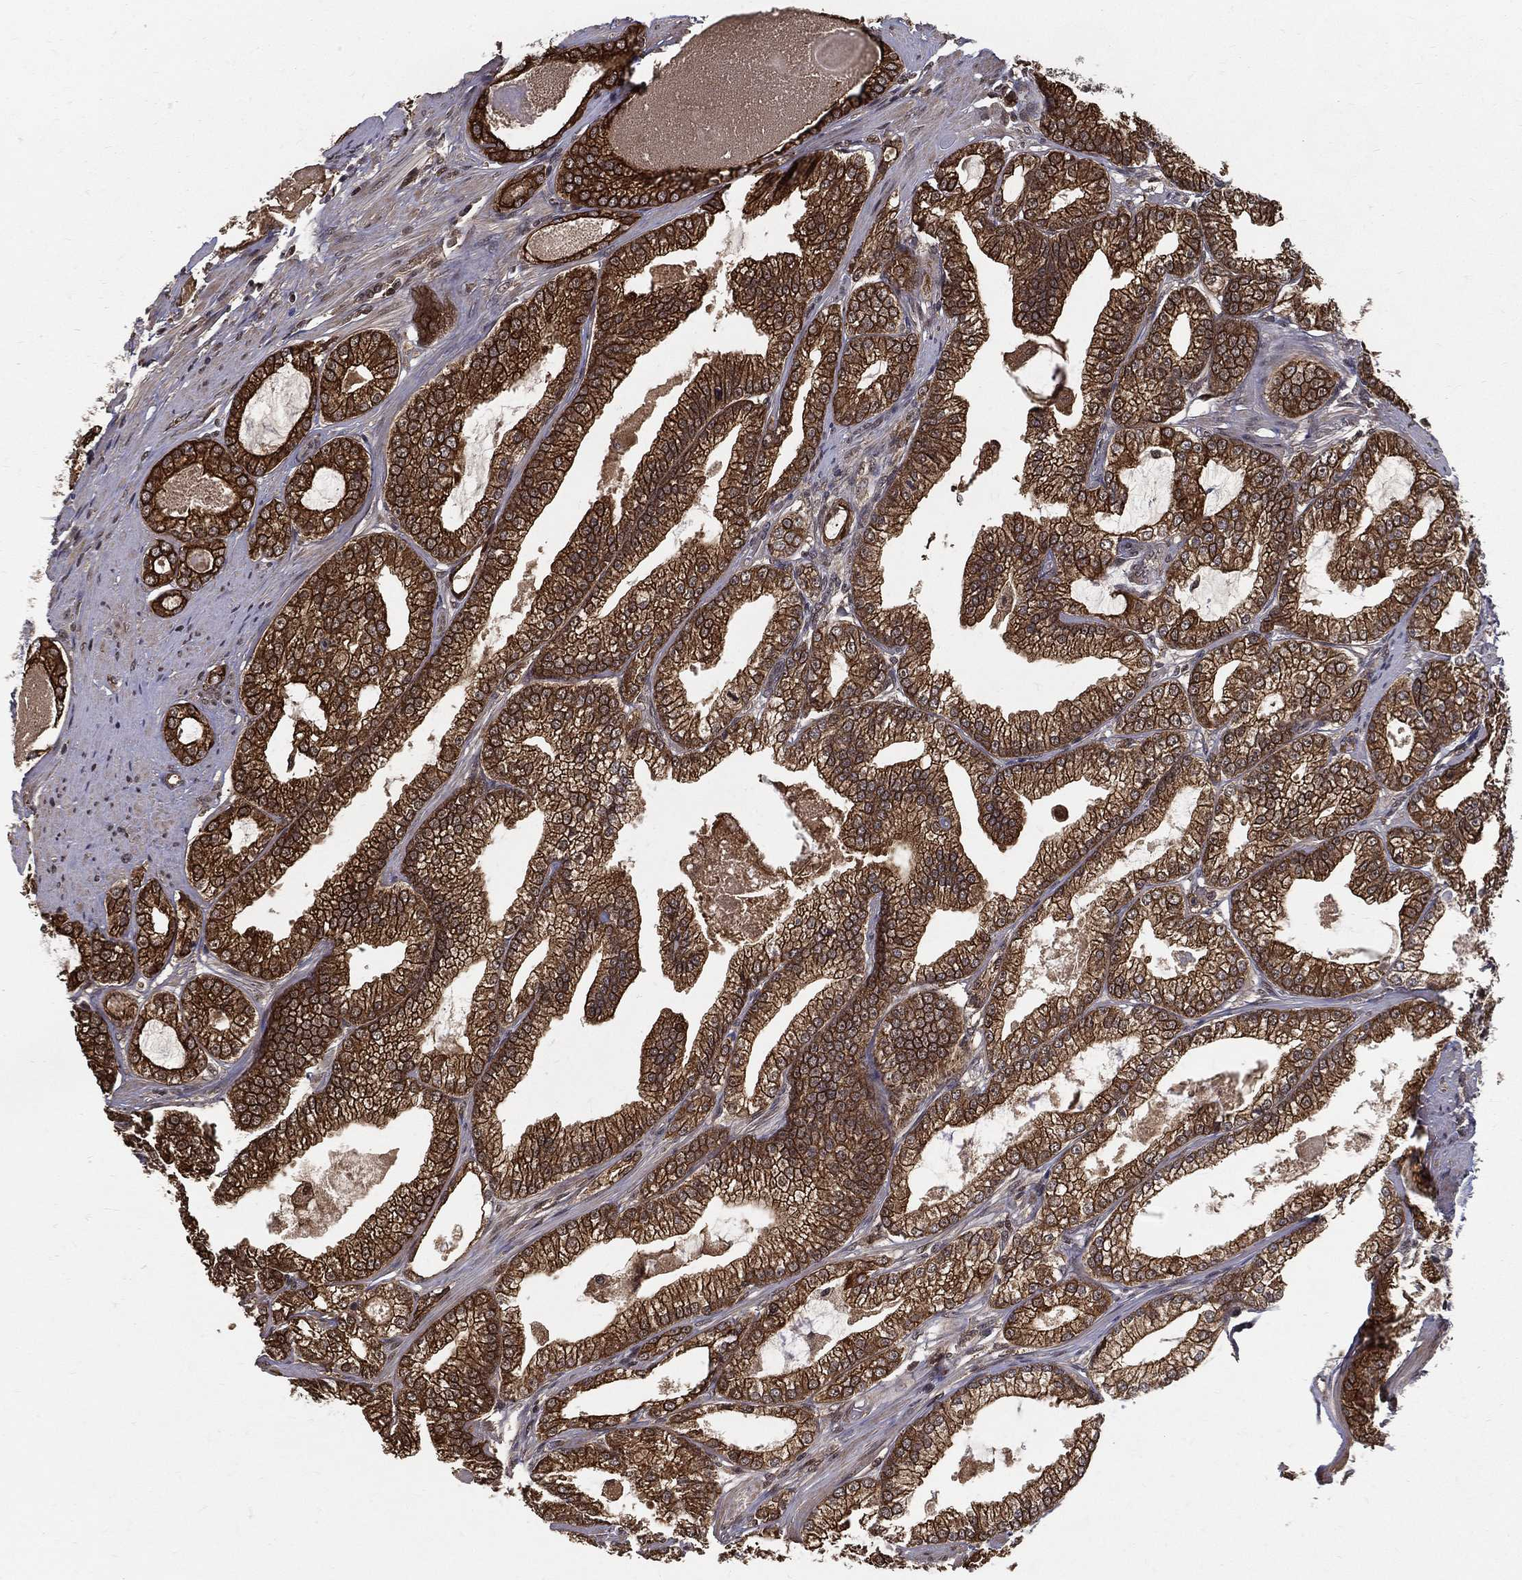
{"staining": {"intensity": "strong", "quantity": ">75%", "location": "cytoplasmic/membranous"}, "tissue": "prostate cancer", "cell_type": "Tumor cells", "image_type": "cancer", "snomed": [{"axis": "morphology", "description": "Adenocarcinoma, High grade"}, {"axis": "topography", "description": "Prostate and seminal vesicle, NOS"}], "caption": "Immunohistochemistry (IHC) image of neoplastic tissue: high-grade adenocarcinoma (prostate) stained using immunohistochemistry (IHC) exhibits high levels of strong protein expression localized specifically in the cytoplasmic/membranous of tumor cells, appearing as a cytoplasmic/membranous brown color.", "gene": "SLC6A6", "patient": {"sex": "male", "age": 62}}